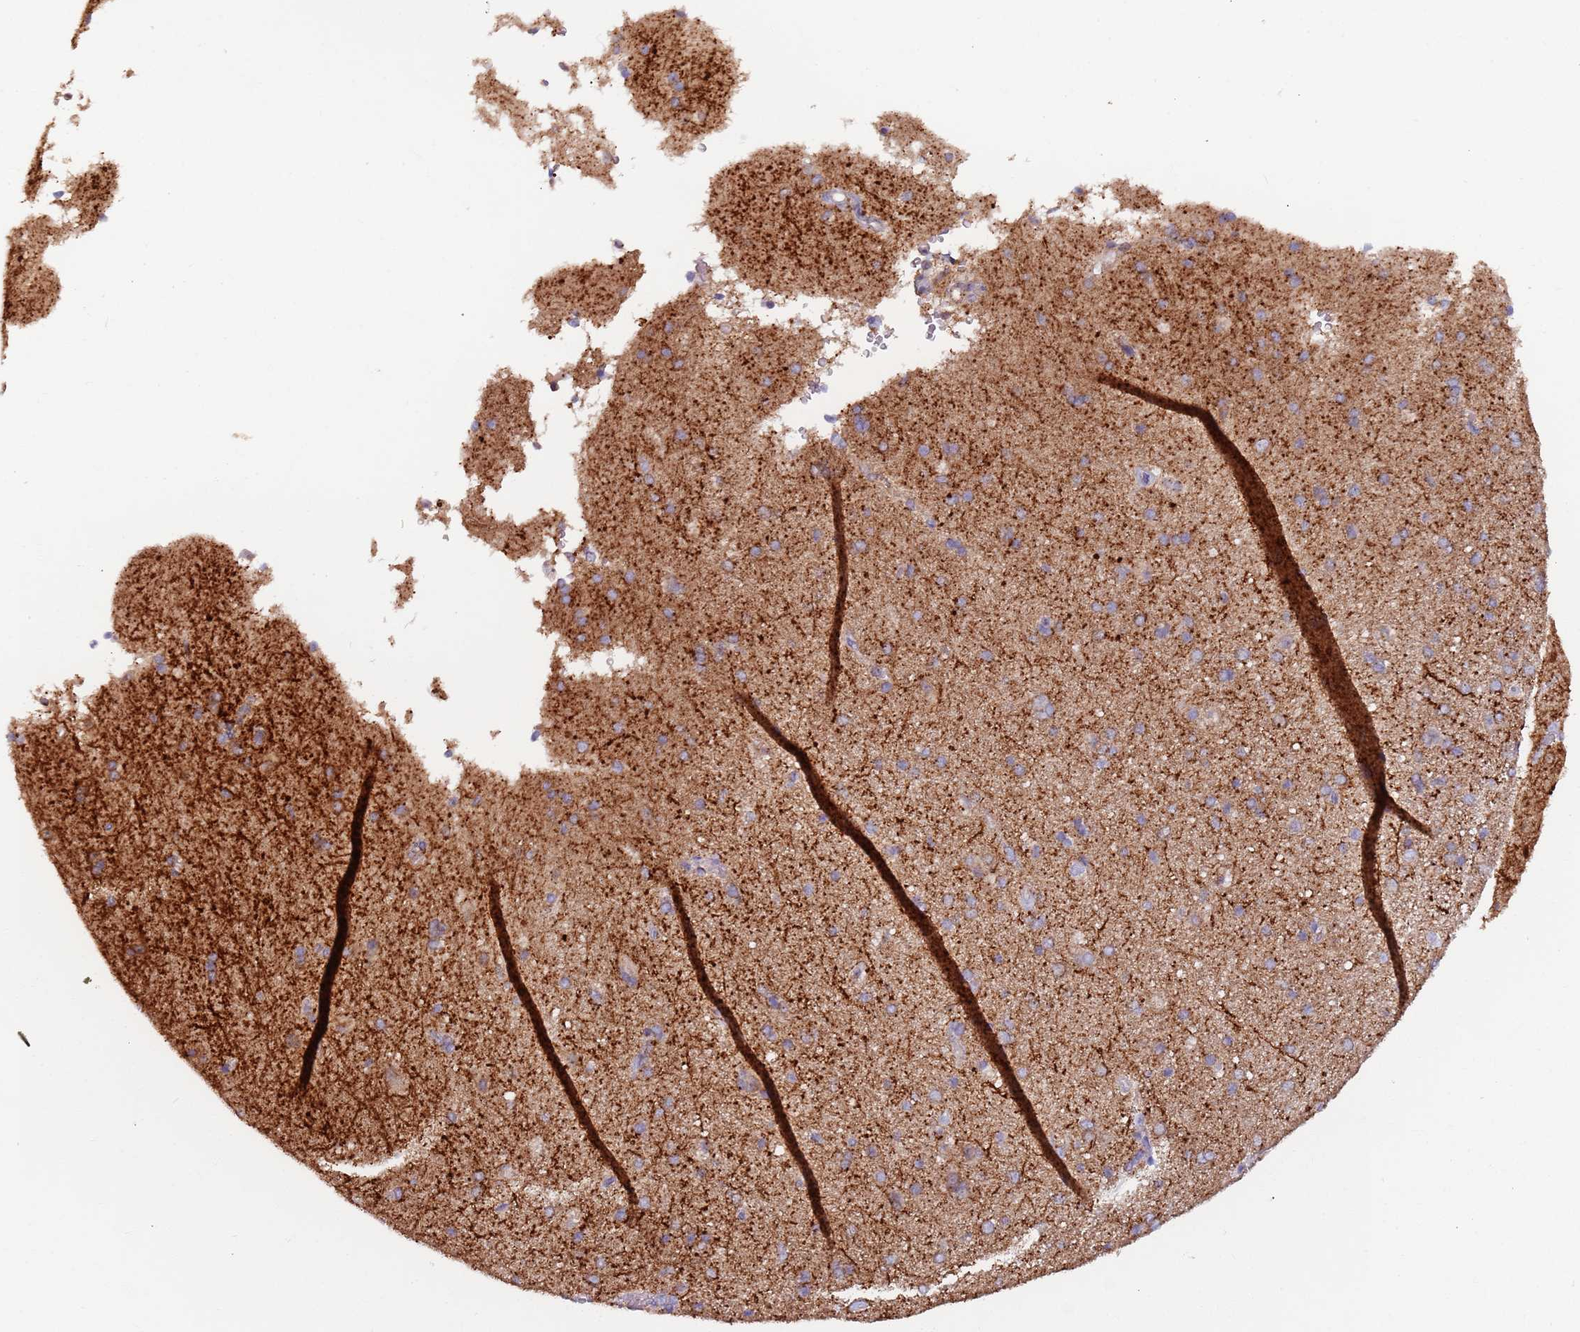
{"staining": {"intensity": "weak", "quantity": "<25%", "location": "cytoplasmic/membranous"}, "tissue": "cerebral cortex", "cell_type": "Endothelial cells", "image_type": "normal", "snomed": [{"axis": "morphology", "description": "Normal tissue, NOS"}, {"axis": "topography", "description": "Cerebral cortex"}], "caption": "The micrograph exhibits no significant staining in endothelial cells of cerebral cortex.", "gene": "AKTIP", "patient": {"sex": "male", "age": 62}}